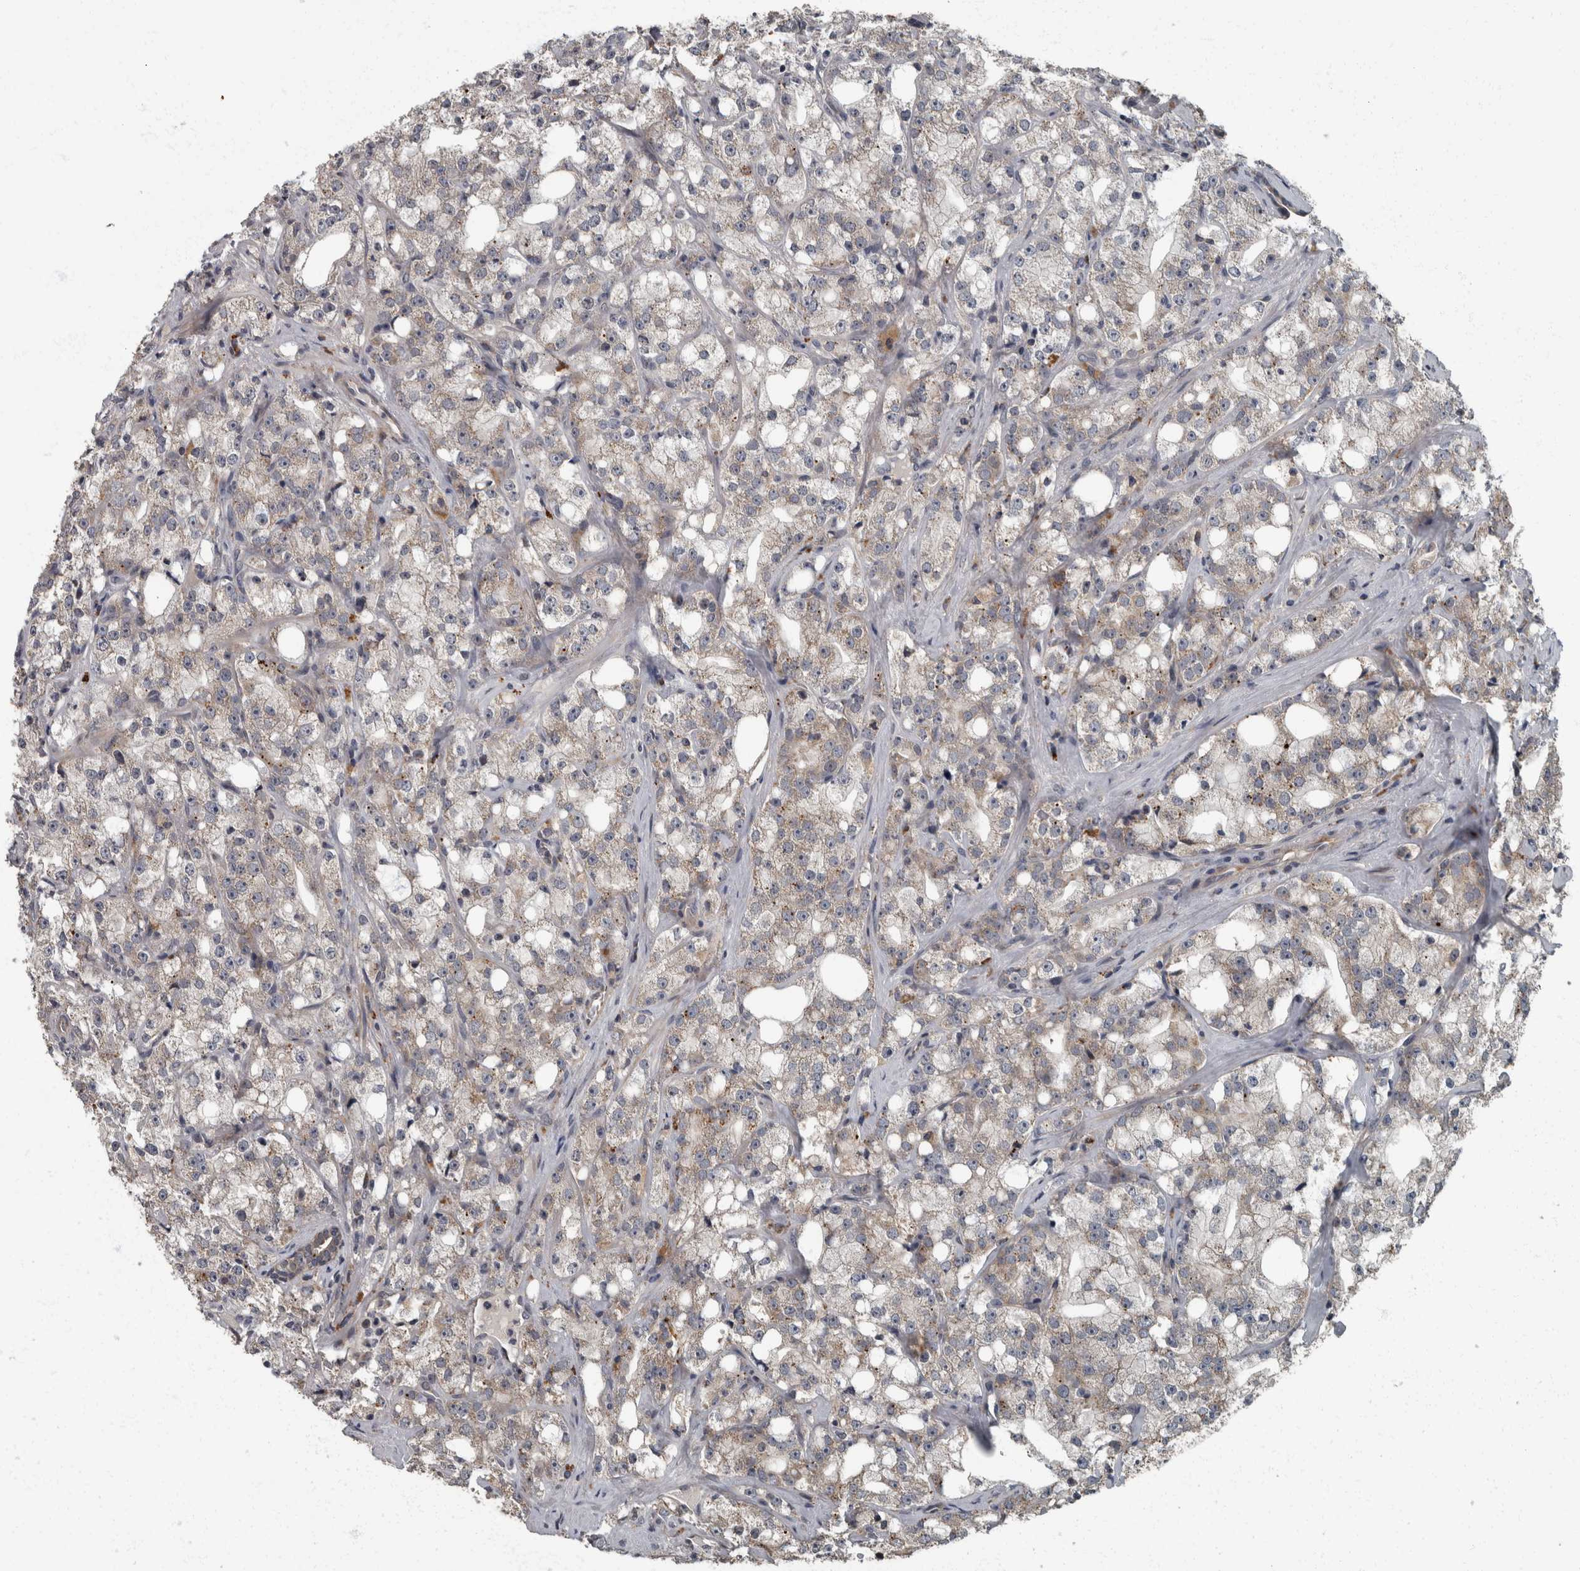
{"staining": {"intensity": "weak", "quantity": "<25%", "location": "cytoplasmic/membranous"}, "tissue": "prostate cancer", "cell_type": "Tumor cells", "image_type": "cancer", "snomed": [{"axis": "morphology", "description": "Adenocarcinoma, High grade"}, {"axis": "topography", "description": "Prostate"}], "caption": "Adenocarcinoma (high-grade) (prostate) stained for a protein using IHC exhibits no staining tumor cells.", "gene": "RABGGTB", "patient": {"sex": "male", "age": 64}}